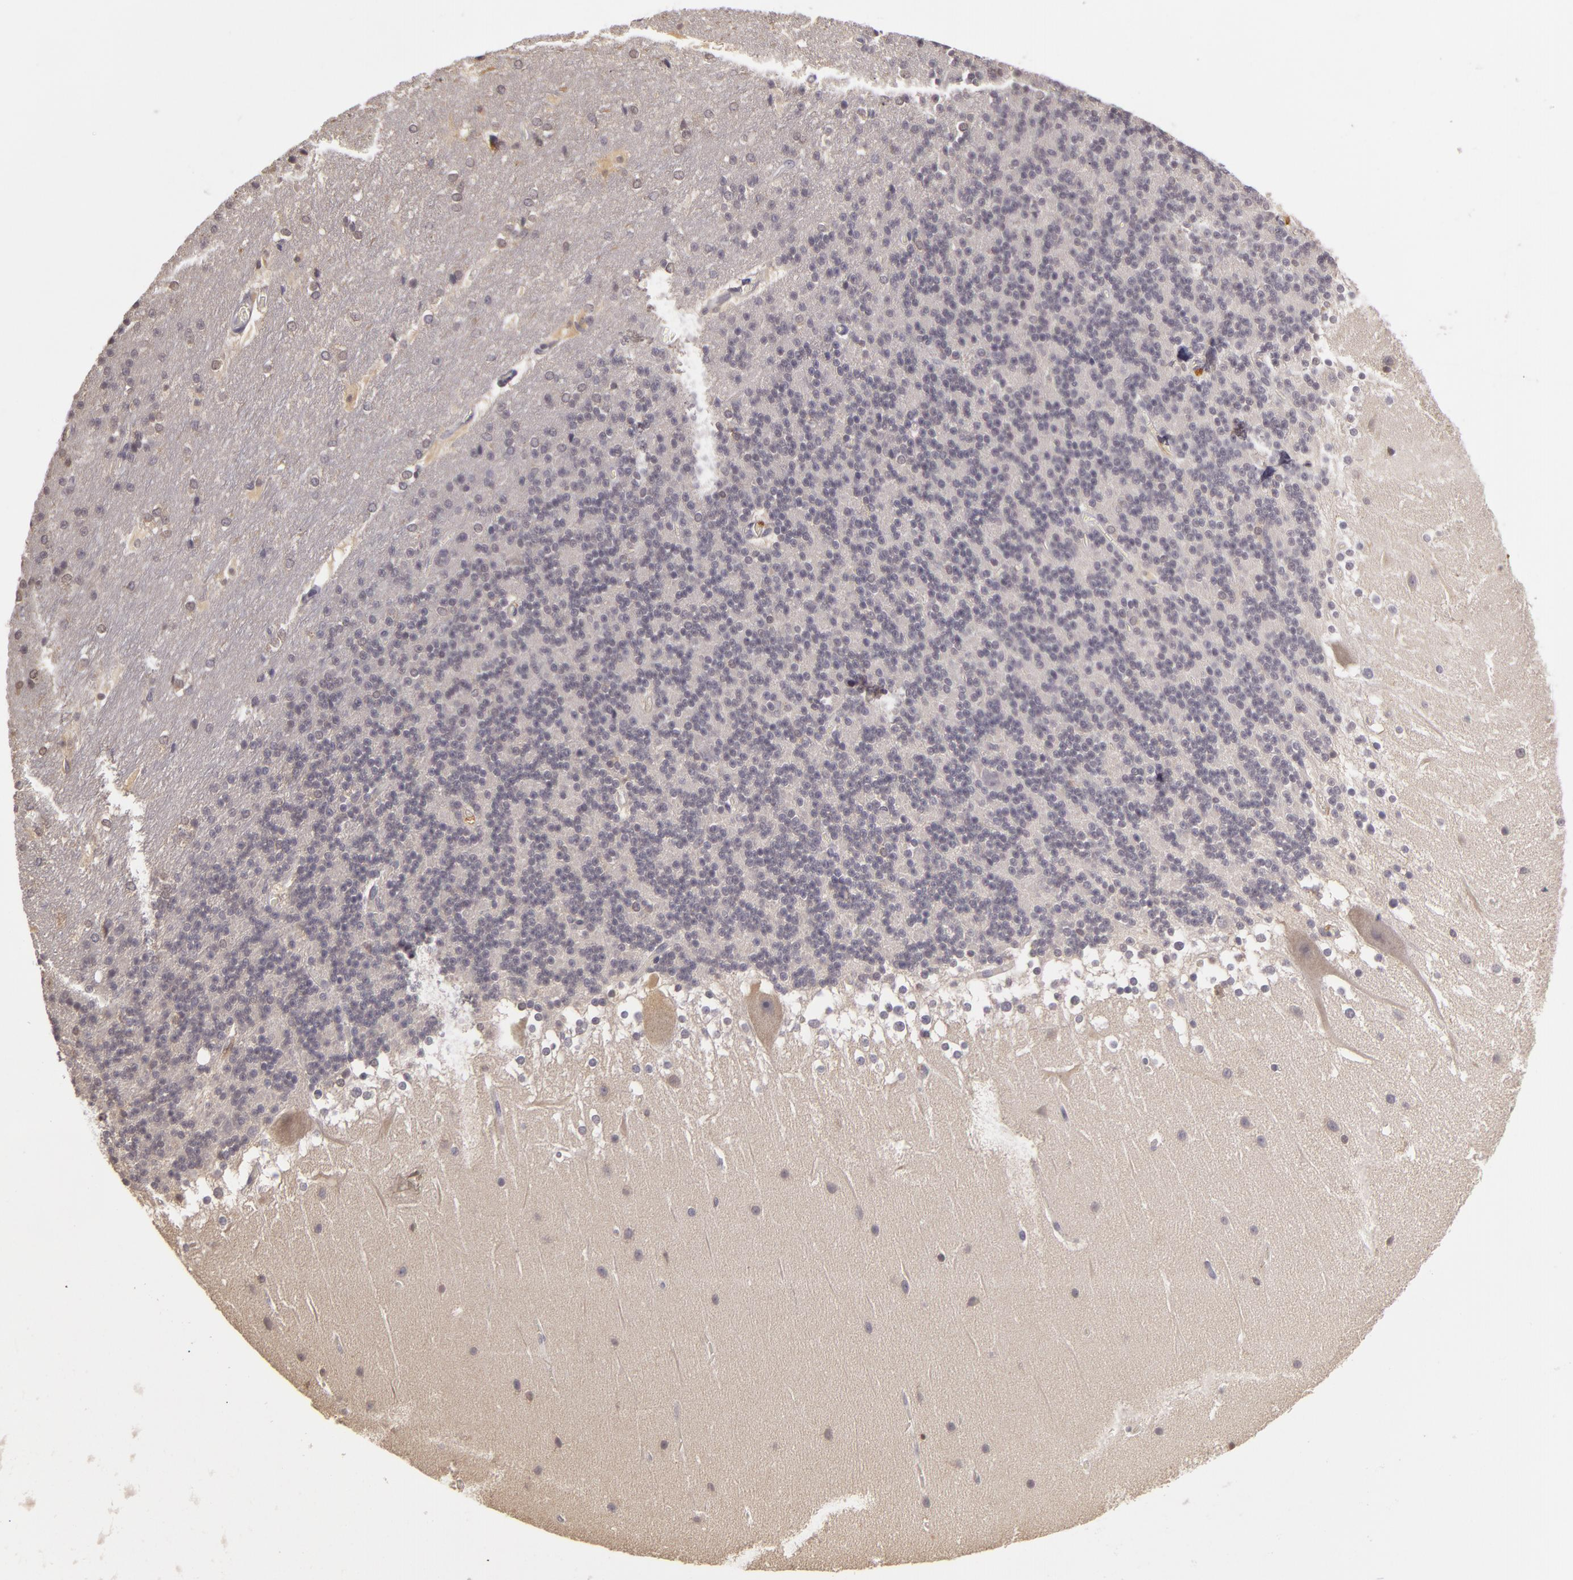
{"staining": {"intensity": "negative", "quantity": "none", "location": "none"}, "tissue": "cerebellum", "cell_type": "Cells in granular layer", "image_type": "normal", "snomed": [{"axis": "morphology", "description": "Normal tissue, NOS"}, {"axis": "topography", "description": "Cerebellum"}], "caption": "There is no significant positivity in cells in granular layer of cerebellum. Brightfield microscopy of IHC stained with DAB (brown) and hematoxylin (blue), captured at high magnification.", "gene": "GNPDA1", "patient": {"sex": "female", "age": 19}}